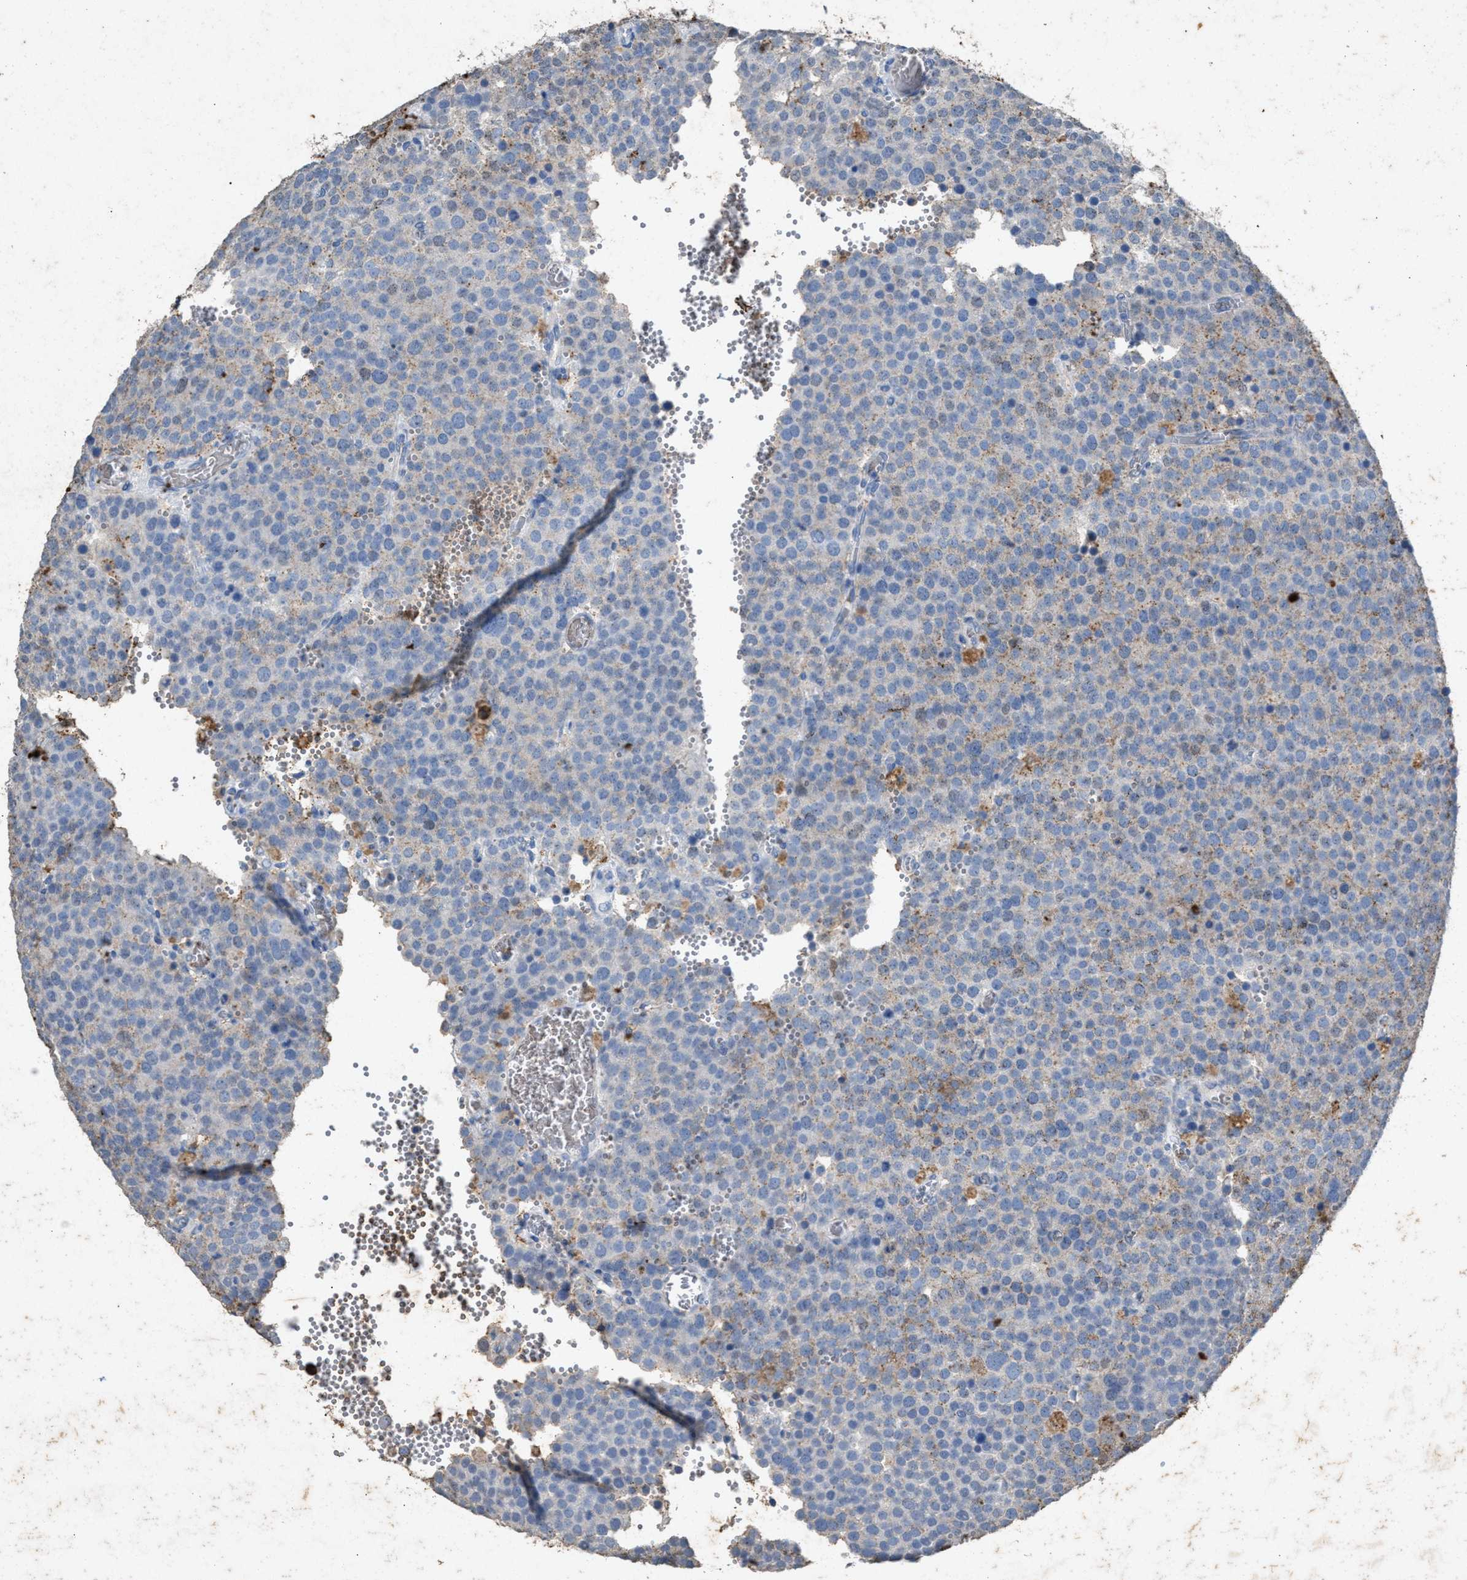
{"staining": {"intensity": "weak", "quantity": "25%-75%", "location": "cytoplasmic/membranous"}, "tissue": "testis cancer", "cell_type": "Tumor cells", "image_type": "cancer", "snomed": [{"axis": "morphology", "description": "Normal tissue, NOS"}, {"axis": "morphology", "description": "Seminoma, NOS"}, {"axis": "topography", "description": "Testis"}], "caption": "Immunohistochemical staining of testis cancer demonstrates low levels of weak cytoplasmic/membranous positivity in approximately 25%-75% of tumor cells.", "gene": "LTB4R2", "patient": {"sex": "male", "age": 71}}